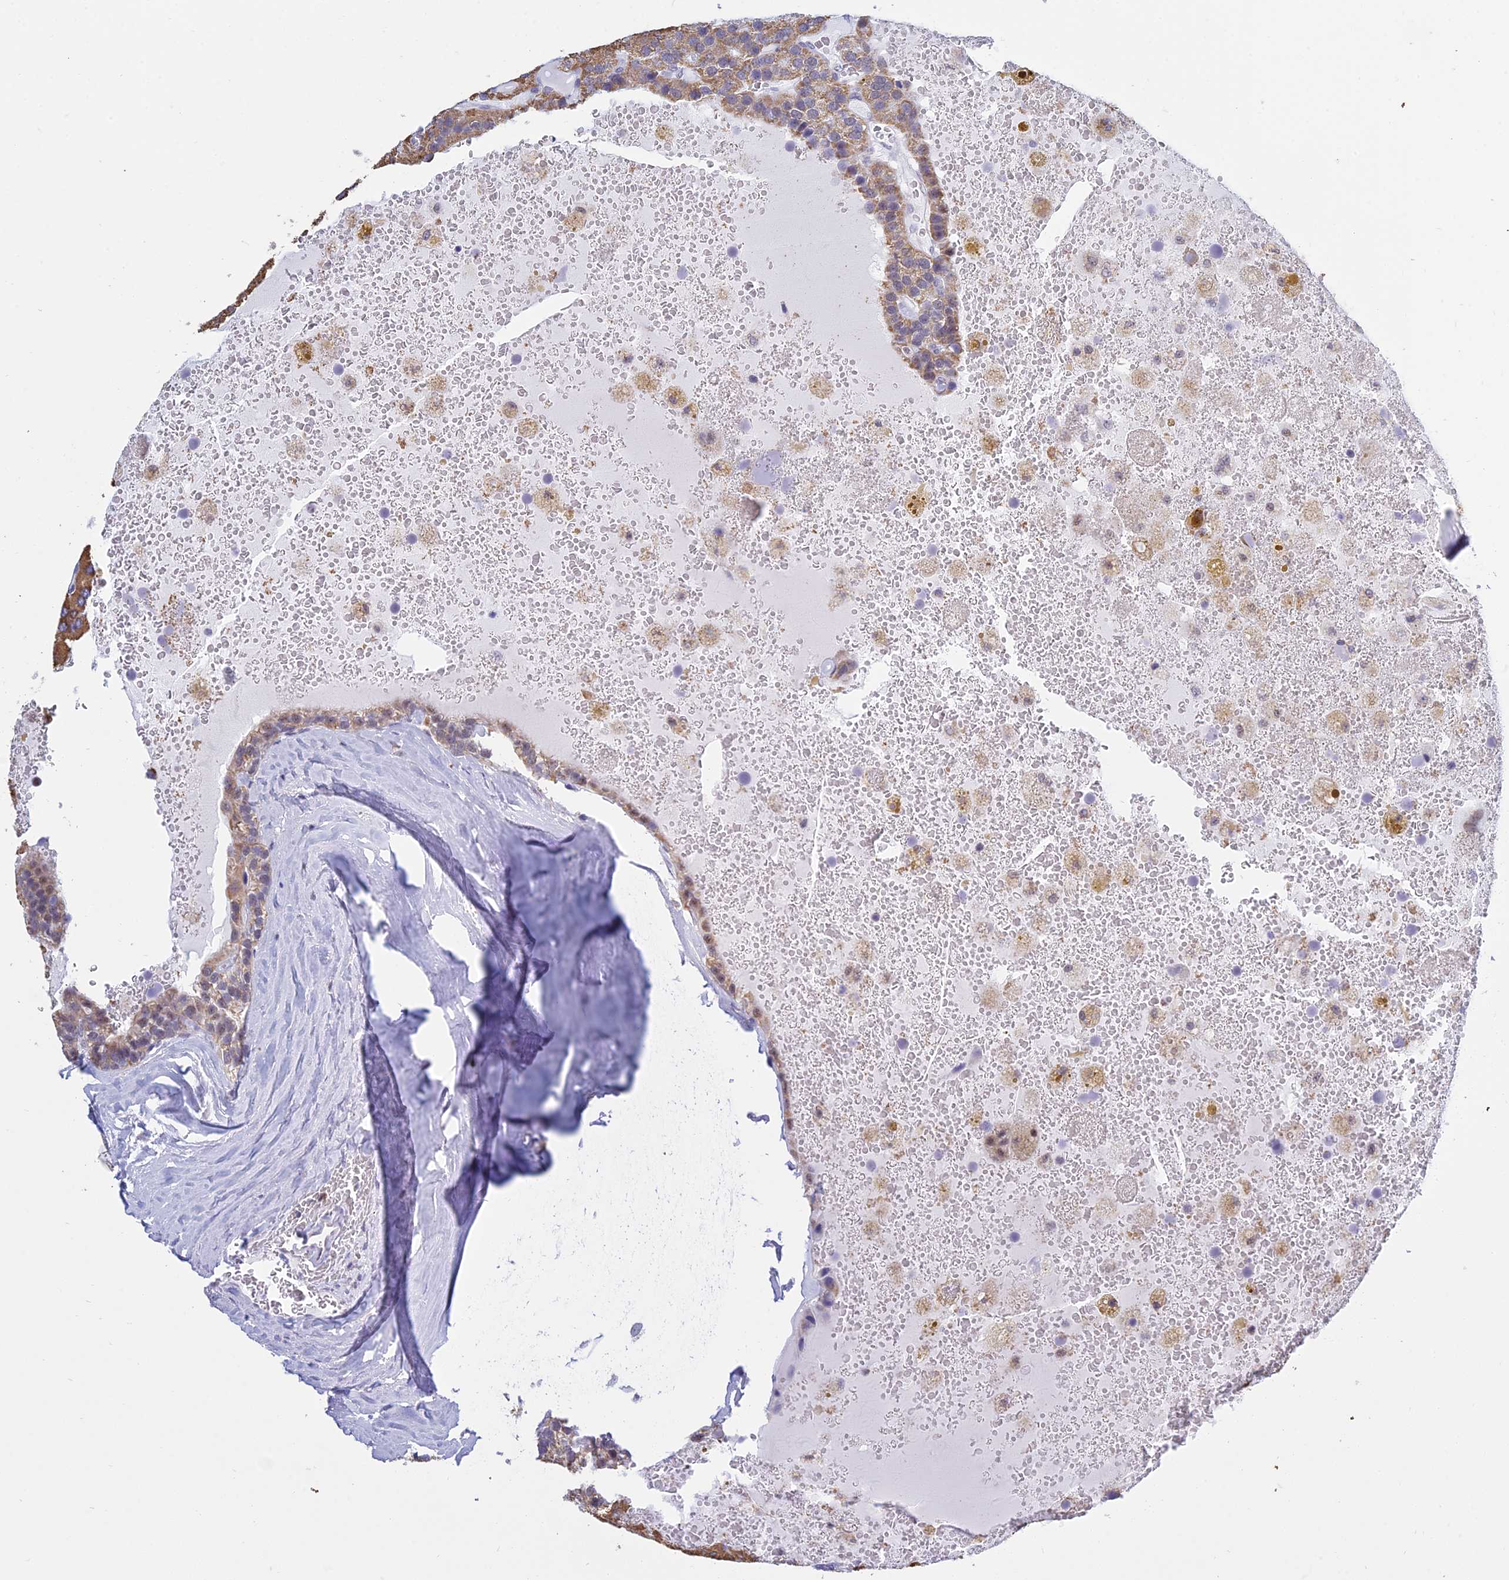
{"staining": {"intensity": "moderate", "quantity": ">75%", "location": "cytoplasmic/membranous,nuclear"}, "tissue": "parathyroid gland", "cell_type": "Glandular cells", "image_type": "normal", "snomed": [{"axis": "morphology", "description": "Normal tissue, NOS"}, {"axis": "morphology", "description": "Adenoma, NOS"}, {"axis": "topography", "description": "Parathyroid gland"}], "caption": "Immunohistochemistry (IHC) staining of unremarkable parathyroid gland, which shows medium levels of moderate cytoplasmic/membranous,nuclear expression in approximately >75% of glandular cells indicating moderate cytoplasmic/membranous,nuclear protein expression. The staining was performed using DAB (3,3'-diaminobenzidine) (brown) for protein detection and nuclei were counterstained in hematoxylin (blue).", "gene": "KLF14", "patient": {"sex": "female", "age": 86}}